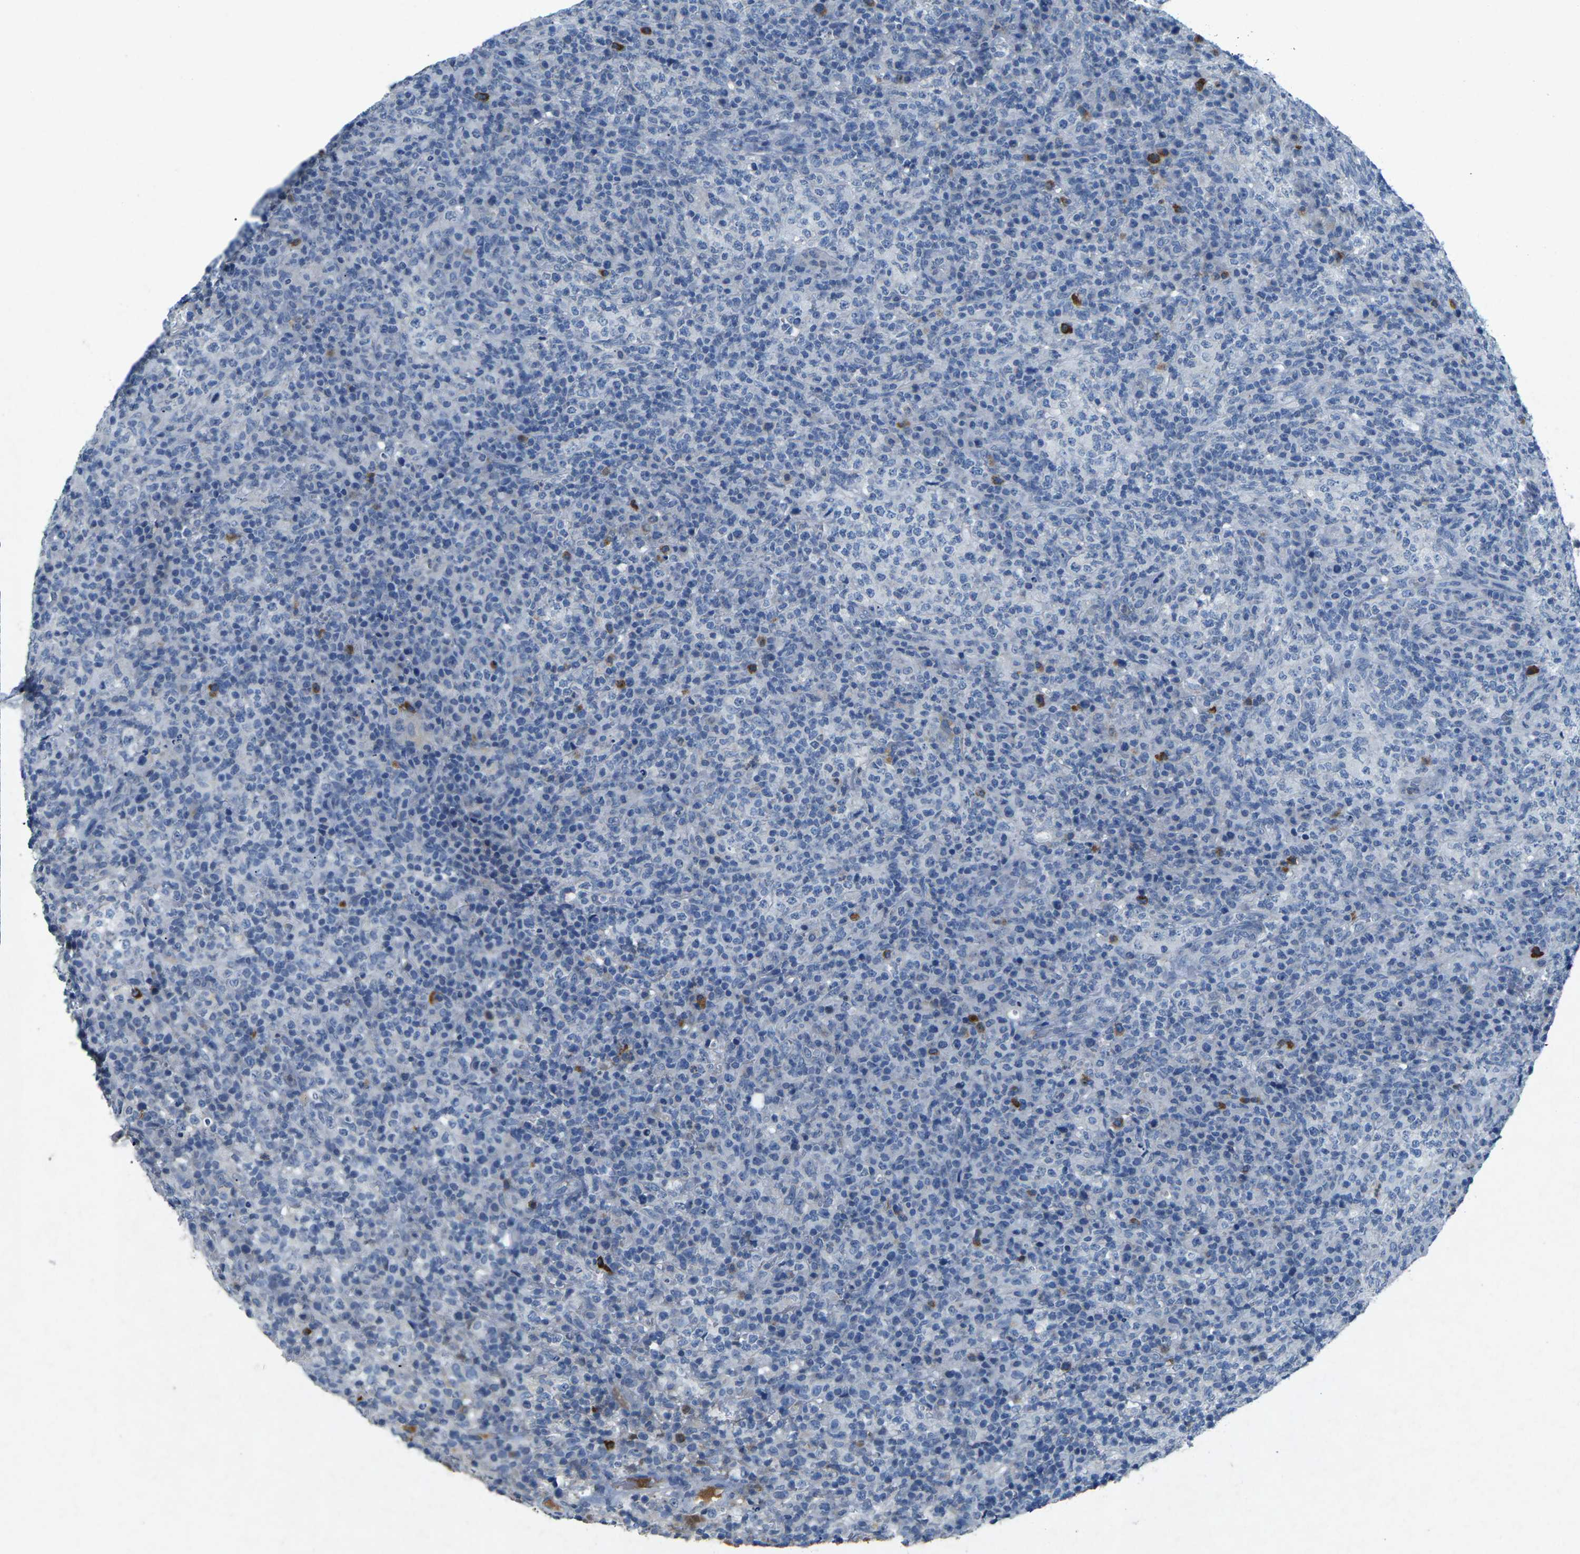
{"staining": {"intensity": "negative", "quantity": "none", "location": "none"}, "tissue": "lymphoma", "cell_type": "Tumor cells", "image_type": "cancer", "snomed": [{"axis": "morphology", "description": "Malignant lymphoma, non-Hodgkin's type, High grade"}, {"axis": "topography", "description": "Lymph node"}], "caption": "Tumor cells are negative for brown protein staining in lymphoma. The staining is performed using DAB brown chromogen with nuclei counter-stained in using hematoxylin.", "gene": "PLG", "patient": {"sex": "female", "age": 76}}